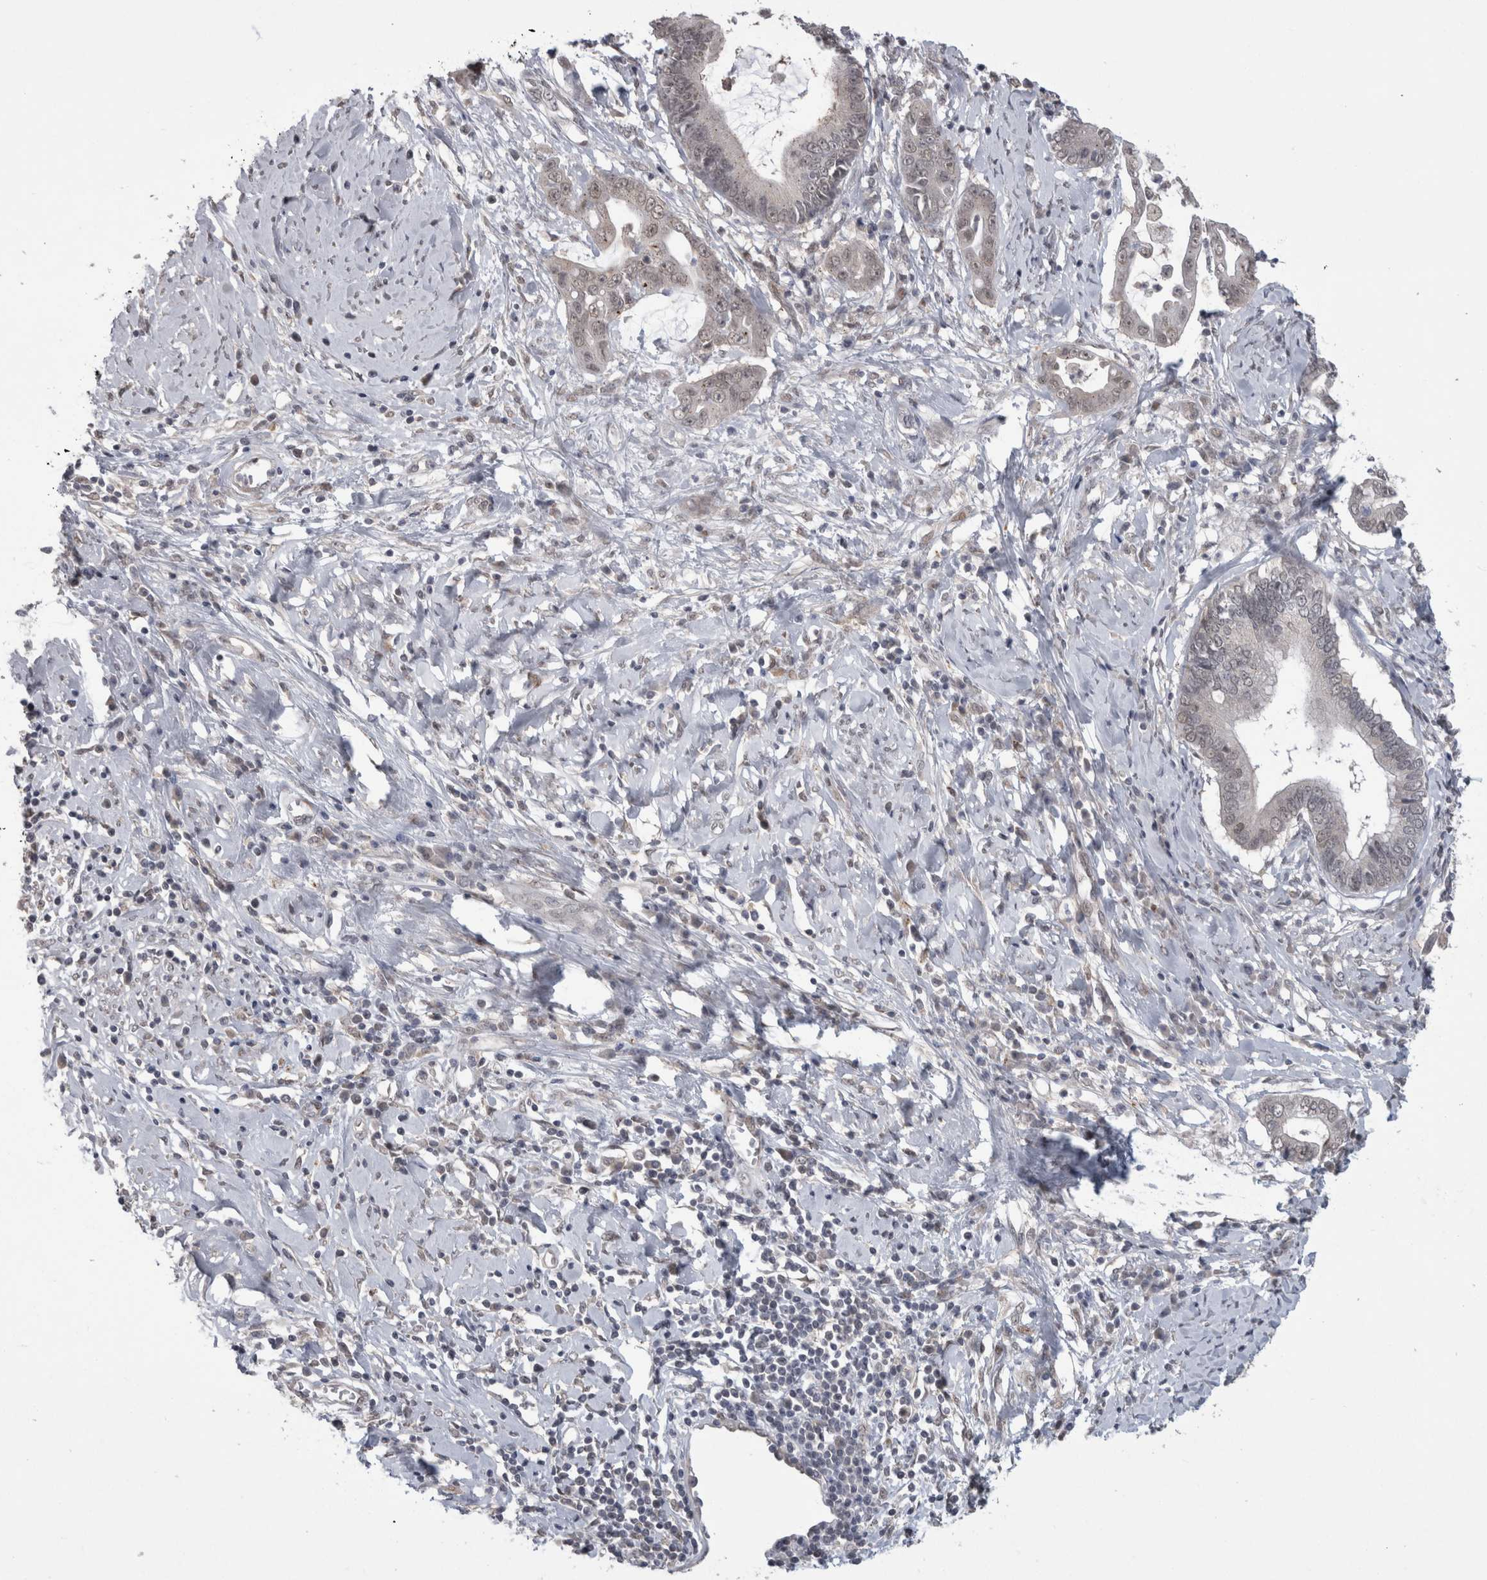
{"staining": {"intensity": "weak", "quantity": "<25%", "location": "cytoplasmic/membranous,nuclear"}, "tissue": "cervical cancer", "cell_type": "Tumor cells", "image_type": "cancer", "snomed": [{"axis": "morphology", "description": "Adenocarcinoma, NOS"}, {"axis": "topography", "description": "Cervix"}], "caption": "An image of human cervical adenocarcinoma is negative for staining in tumor cells.", "gene": "MTBP", "patient": {"sex": "female", "age": 44}}